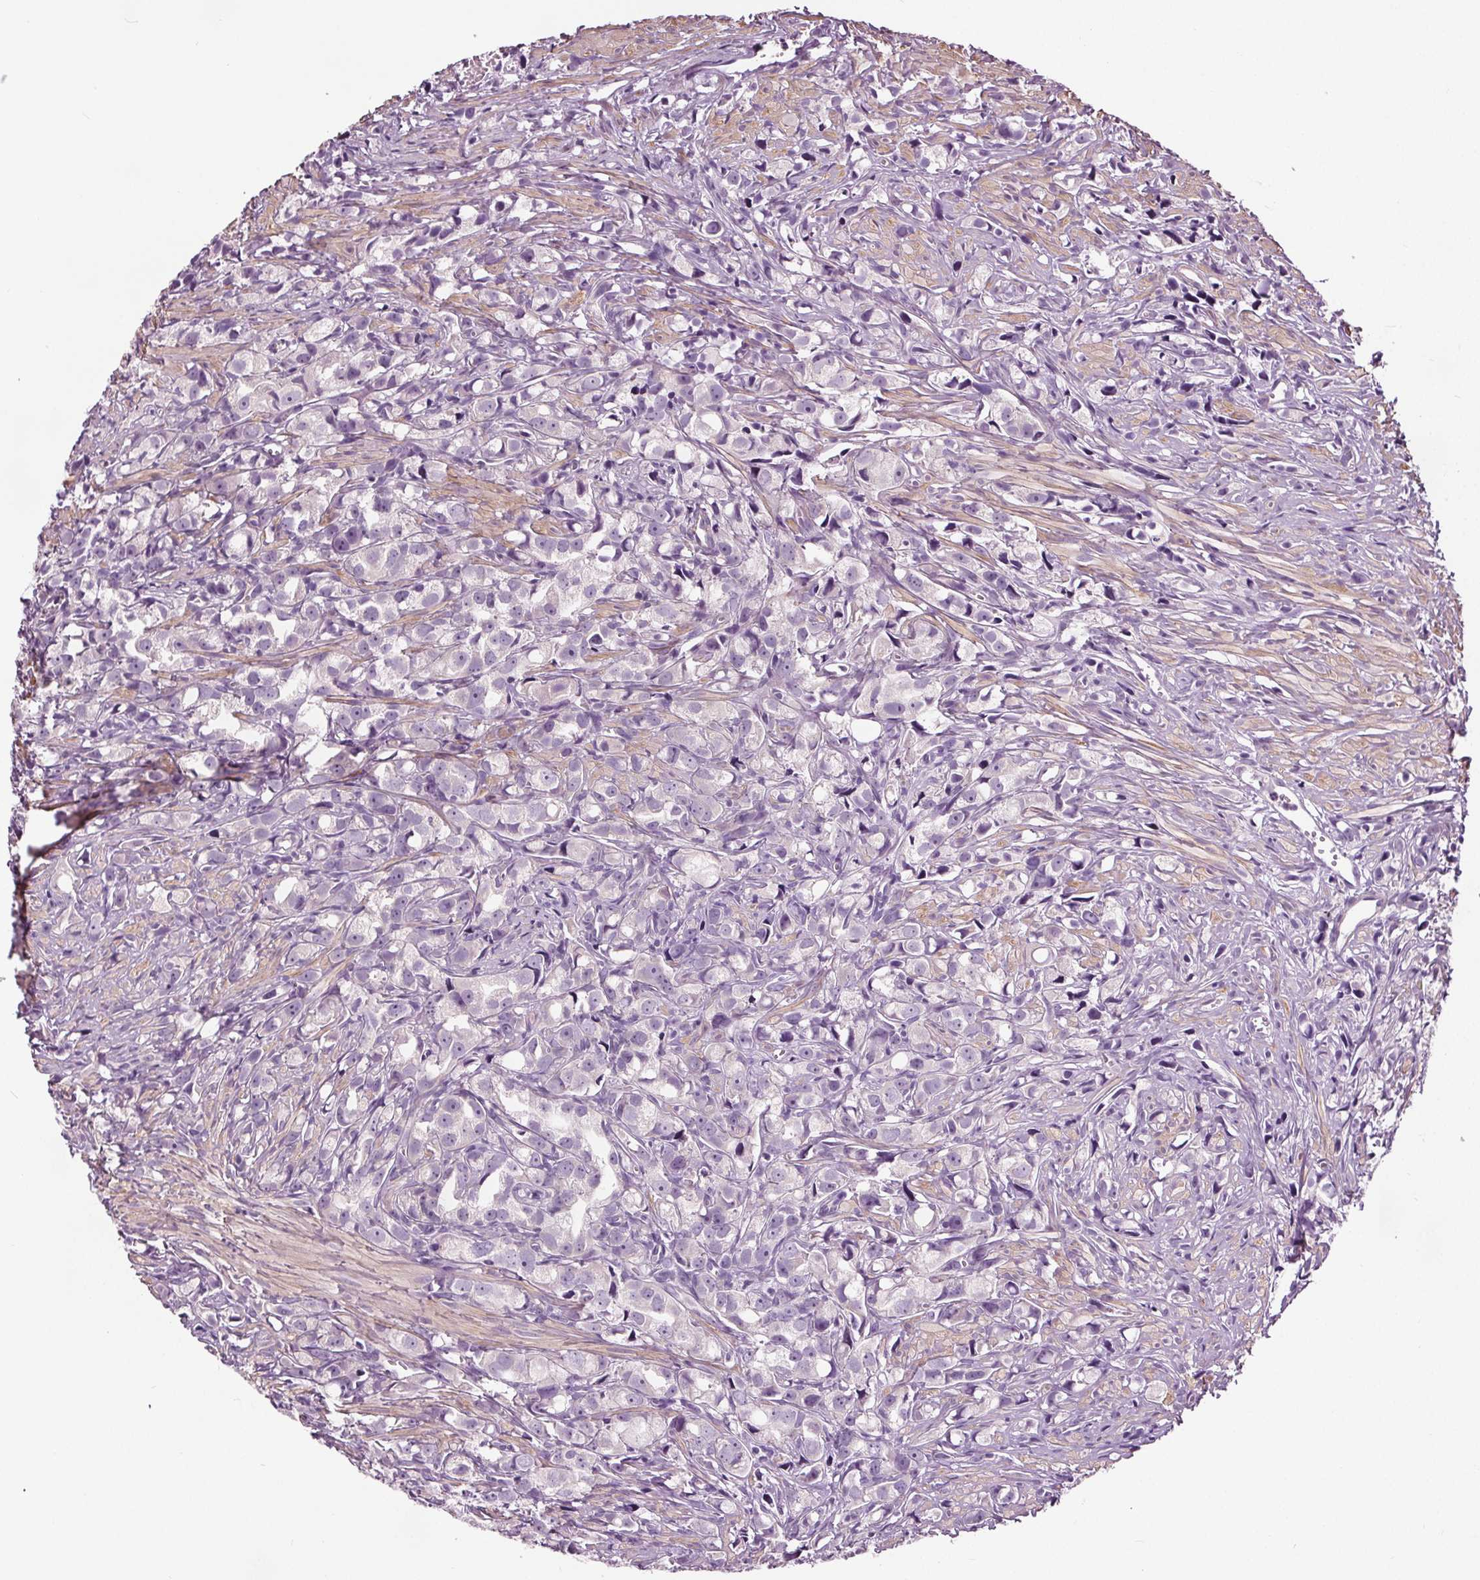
{"staining": {"intensity": "negative", "quantity": "none", "location": "none"}, "tissue": "prostate cancer", "cell_type": "Tumor cells", "image_type": "cancer", "snomed": [{"axis": "morphology", "description": "Adenocarcinoma, High grade"}, {"axis": "topography", "description": "Prostate"}], "caption": "IHC photomicrograph of prostate adenocarcinoma (high-grade) stained for a protein (brown), which exhibits no expression in tumor cells.", "gene": "RASA1", "patient": {"sex": "male", "age": 75}}